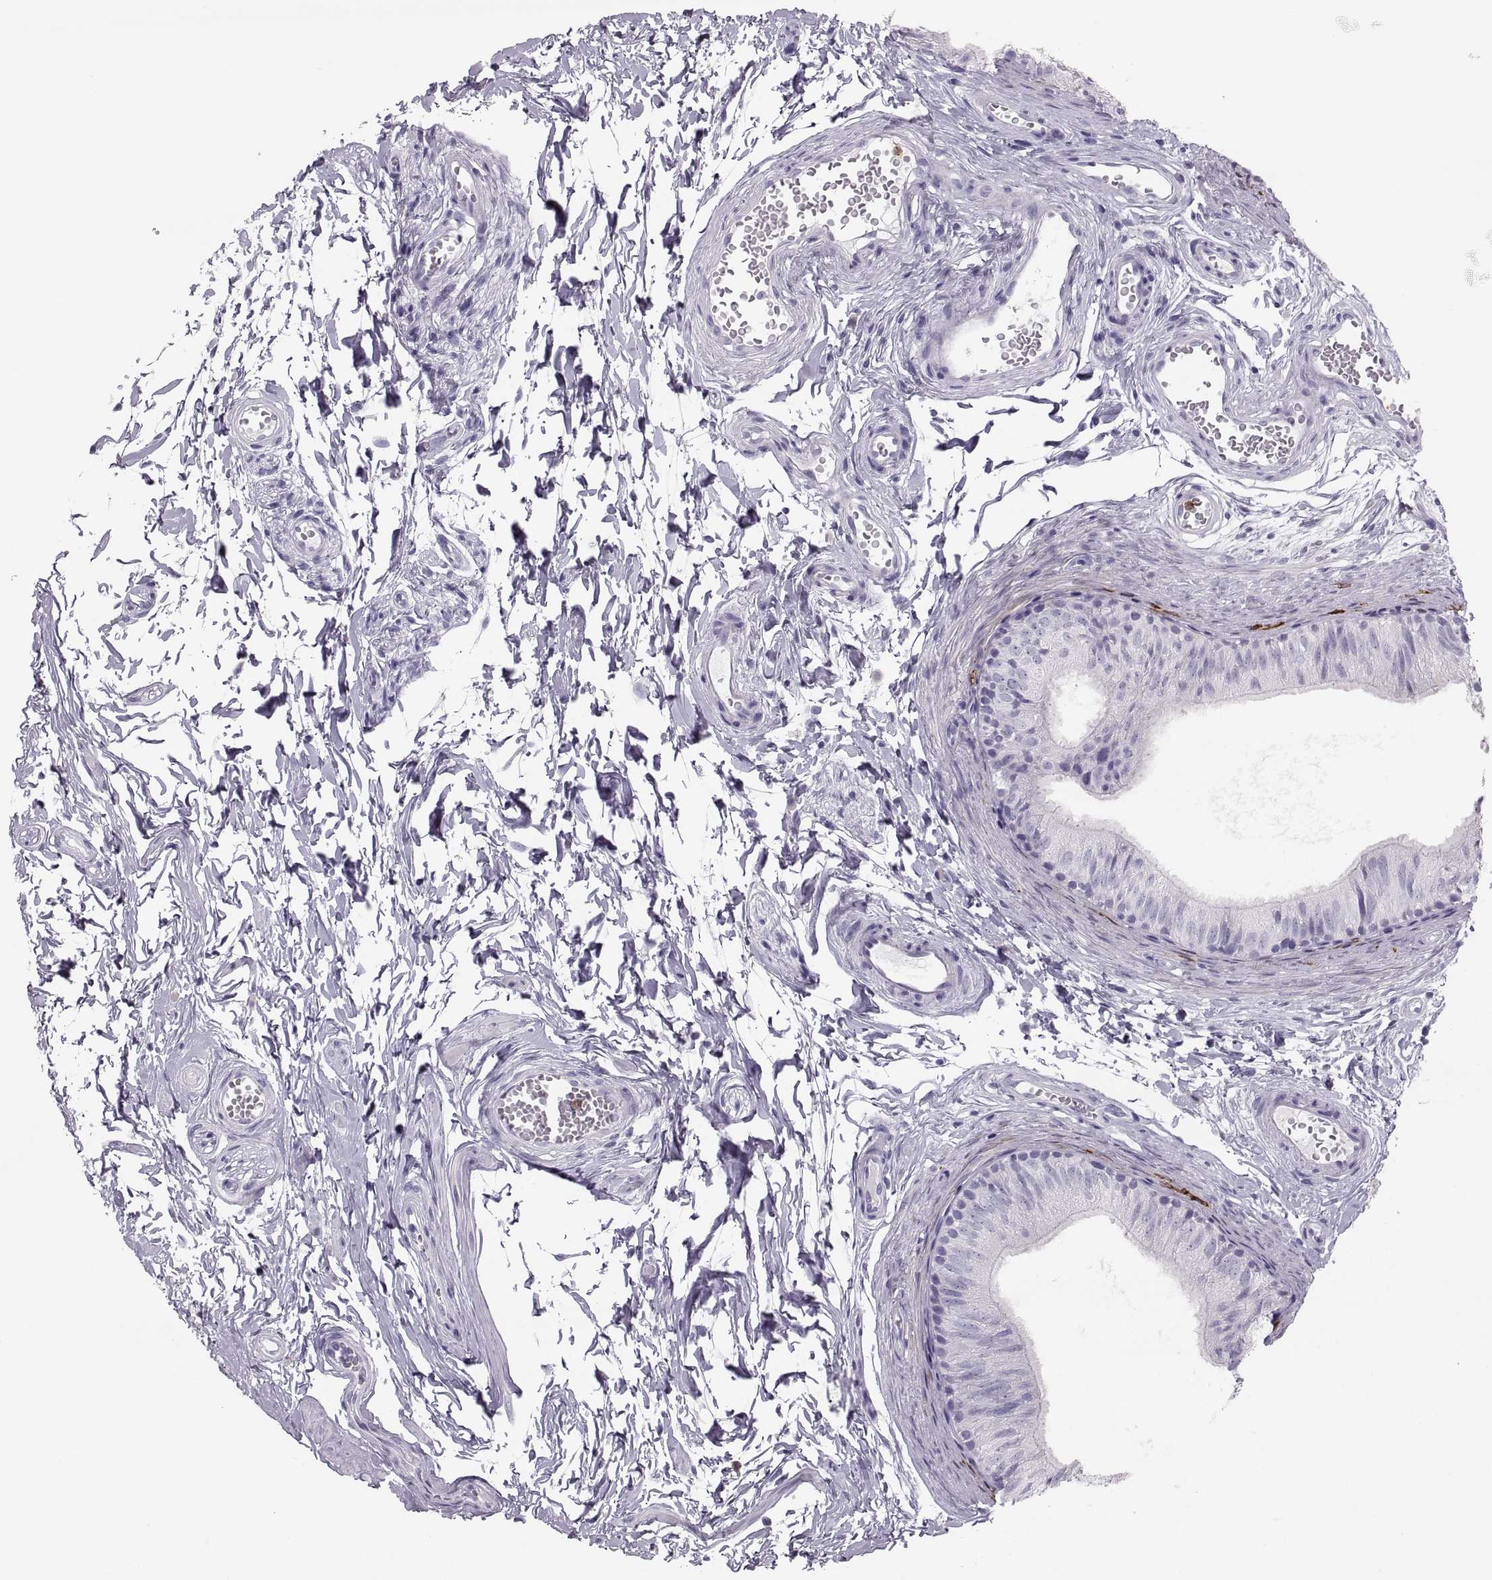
{"staining": {"intensity": "negative", "quantity": "none", "location": "none"}, "tissue": "epididymis", "cell_type": "Glandular cells", "image_type": "normal", "snomed": [{"axis": "morphology", "description": "Normal tissue, NOS"}, {"axis": "topography", "description": "Epididymis"}], "caption": "High magnification brightfield microscopy of normal epididymis stained with DAB (brown) and counterstained with hematoxylin (blue): glandular cells show no significant staining.", "gene": "MILR1", "patient": {"sex": "male", "age": 22}}